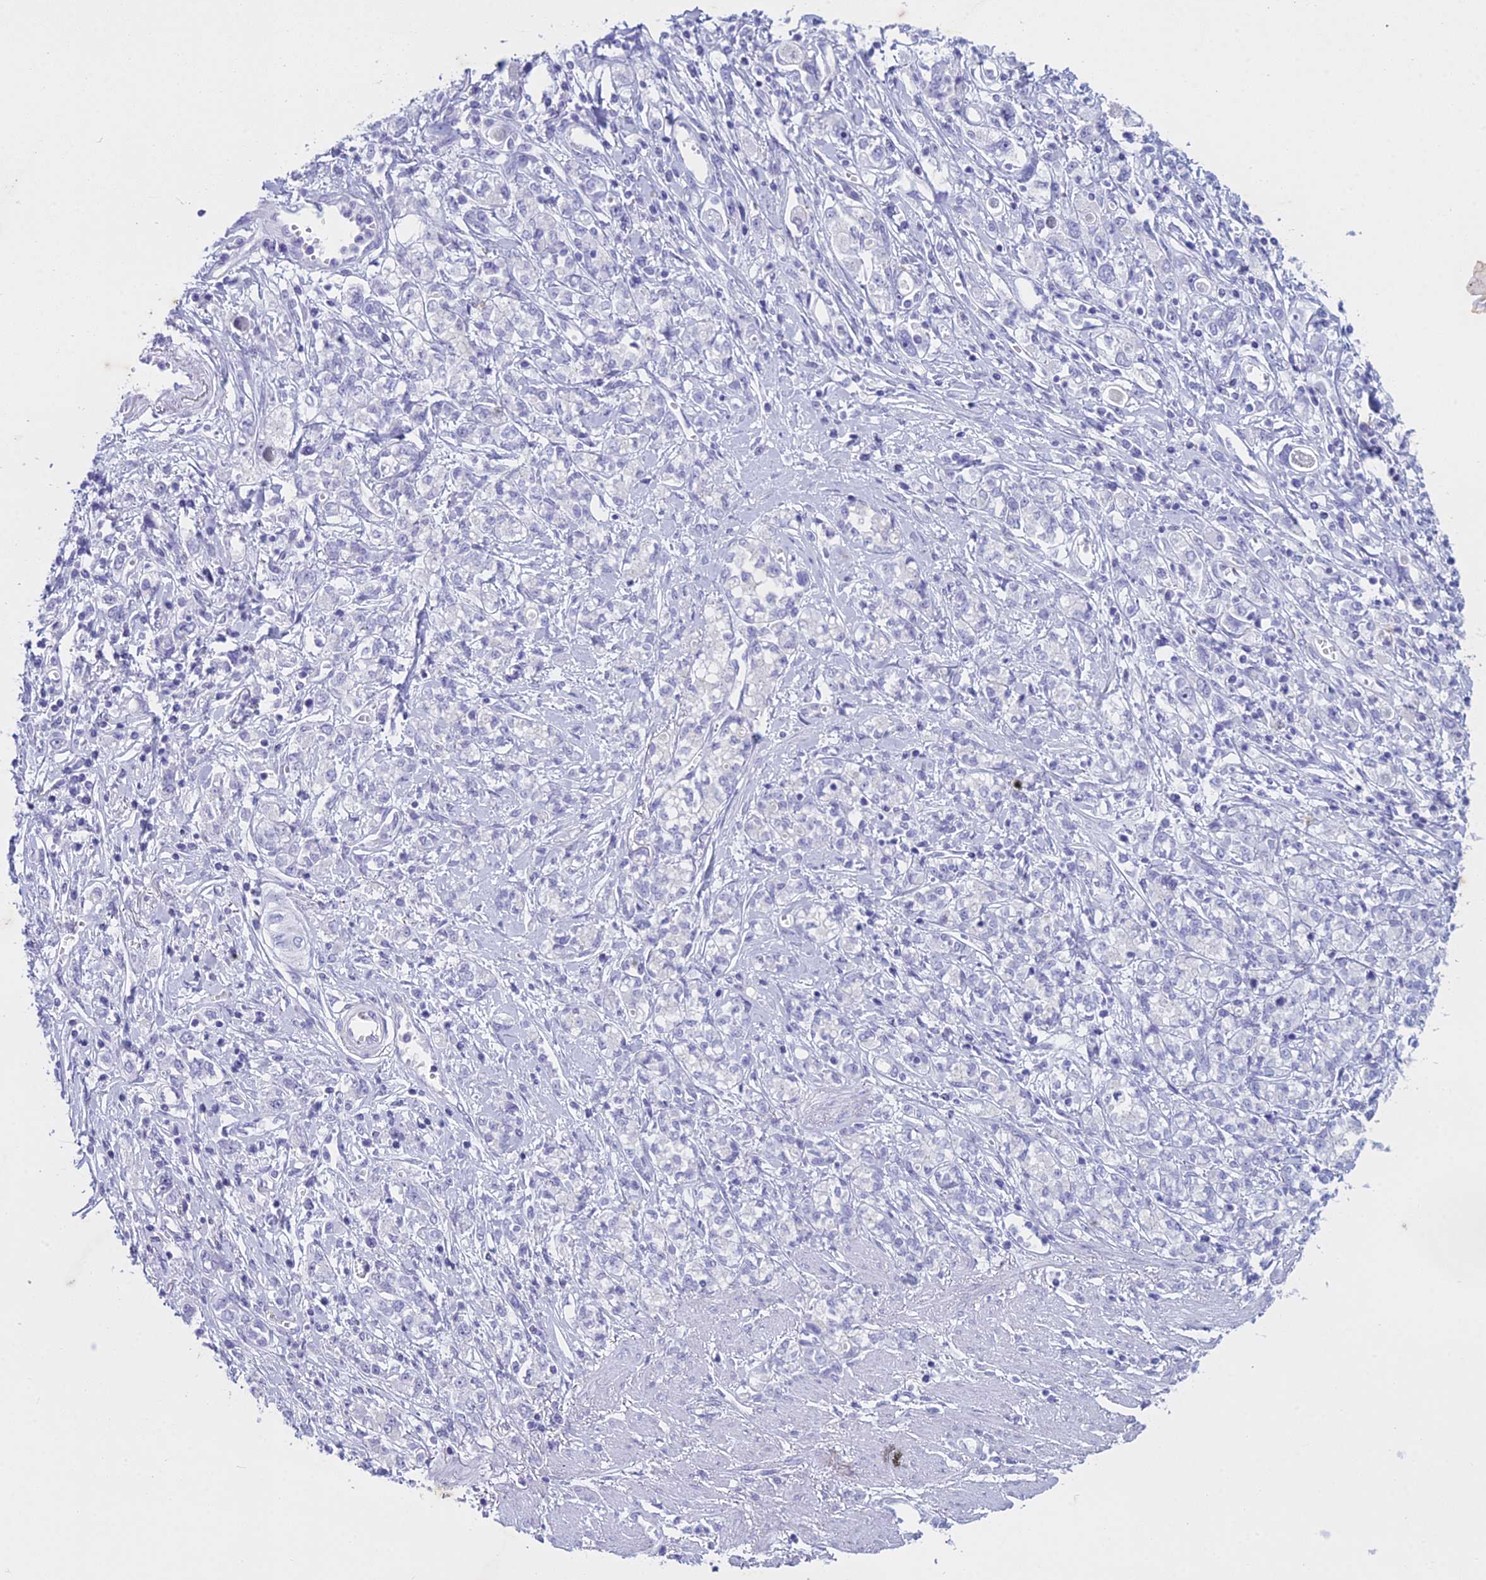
{"staining": {"intensity": "negative", "quantity": "none", "location": "none"}, "tissue": "stomach cancer", "cell_type": "Tumor cells", "image_type": "cancer", "snomed": [{"axis": "morphology", "description": "Adenocarcinoma, NOS"}, {"axis": "topography", "description": "Stomach"}], "caption": "This is a photomicrograph of immunohistochemistry (IHC) staining of stomach cancer (adenocarcinoma), which shows no staining in tumor cells.", "gene": "HMGB4", "patient": {"sex": "female", "age": 76}}